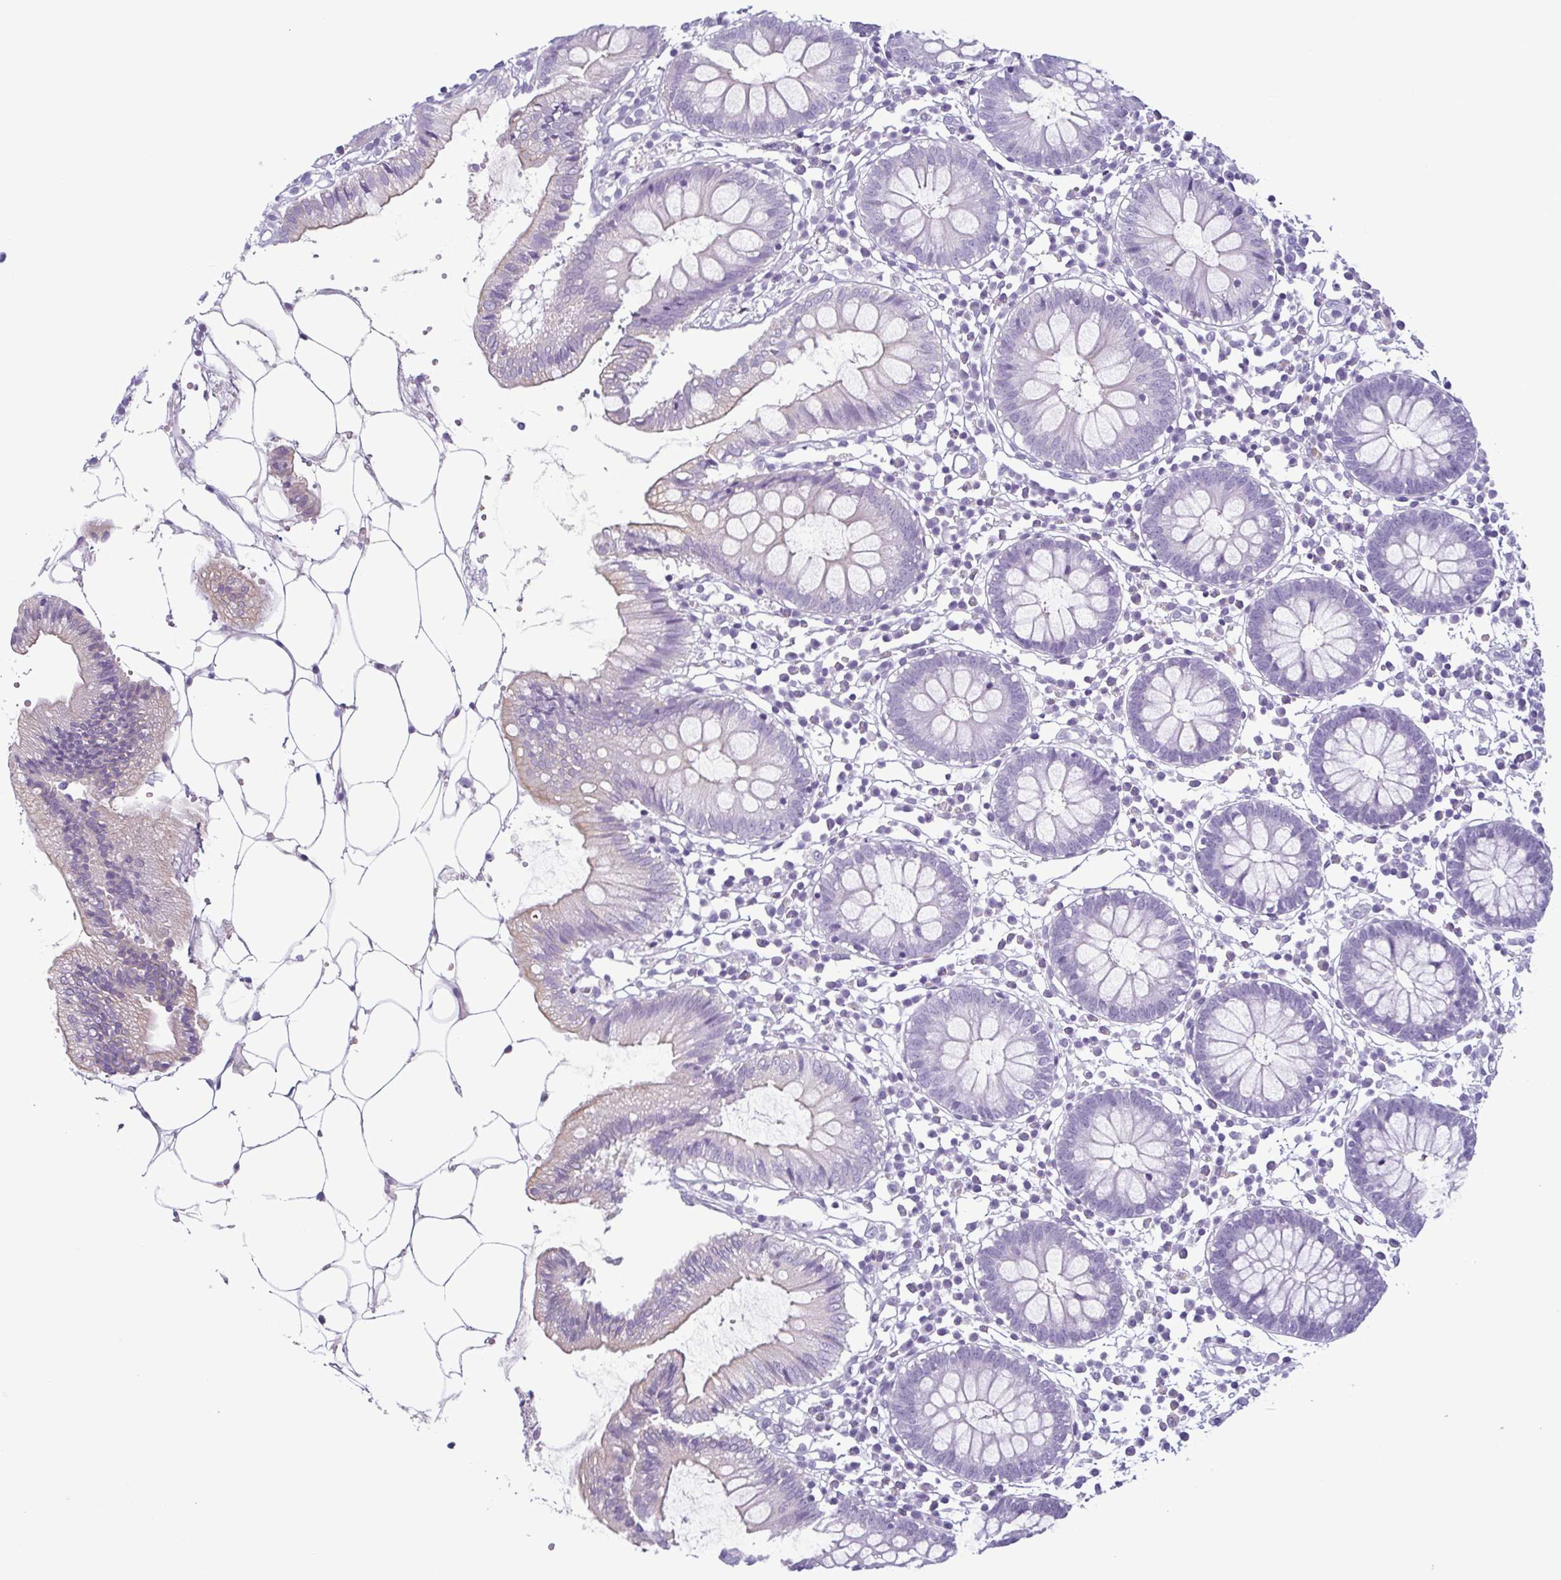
{"staining": {"intensity": "negative", "quantity": "none", "location": "none"}, "tissue": "colon", "cell_type": "Endothelial cells", "image_type": "normal", "snomed": [{"axis": "morphology", "description": "Normal tissue, NOS"}, {"axis": "morphology", "description": "Adenocarcinoma, NOS"}, {"axis": "topography", "description": "Colon"}], "caption": "IHC image of unremarkable colon: colon stained with DAB reveals no significant protein expression in endothelial cells.", "gene": "KRT10", "patient": {"sex": "male", "age": 83}}